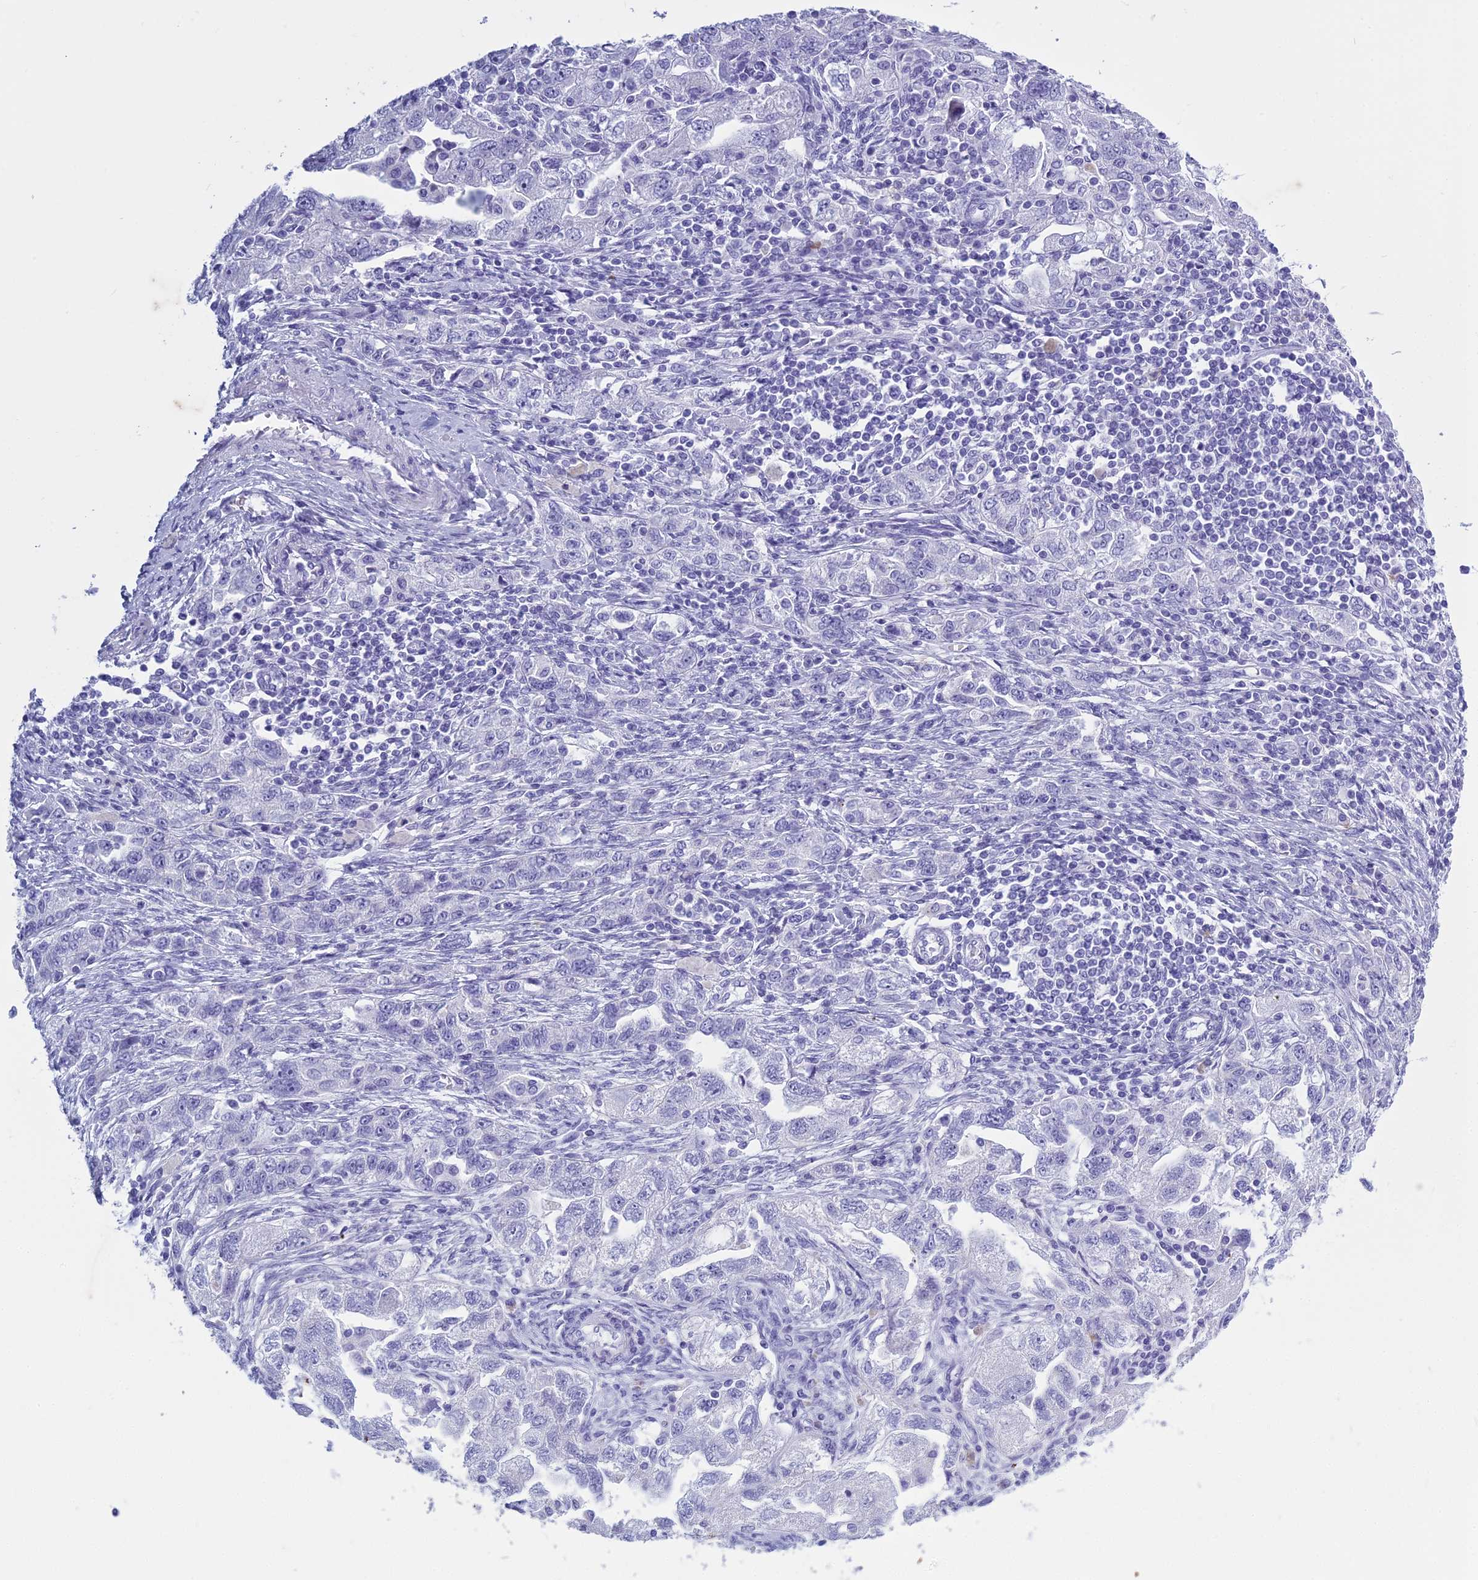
{"staining": {"intensity": "negative", "quantity": "none", "location": "none"}, "tissue": "ovarian cancer", "cell_type": "Tumor cells", "image_type": "cancer", "snomed": [{"axis": "morphology", "description": "Carcinoma, NOS"}, {"axis": "morphology", "description": "Cystadenocarcinoma, serous, NOS"}, {"axis": "topography", "description": "Ovary"}], "caption": "This is an IHC image of human ovarian carcinoma. There is no expression in tumor cells.", "gene": "HMGB4", "patient": {"sex": "female", "age": 69}}